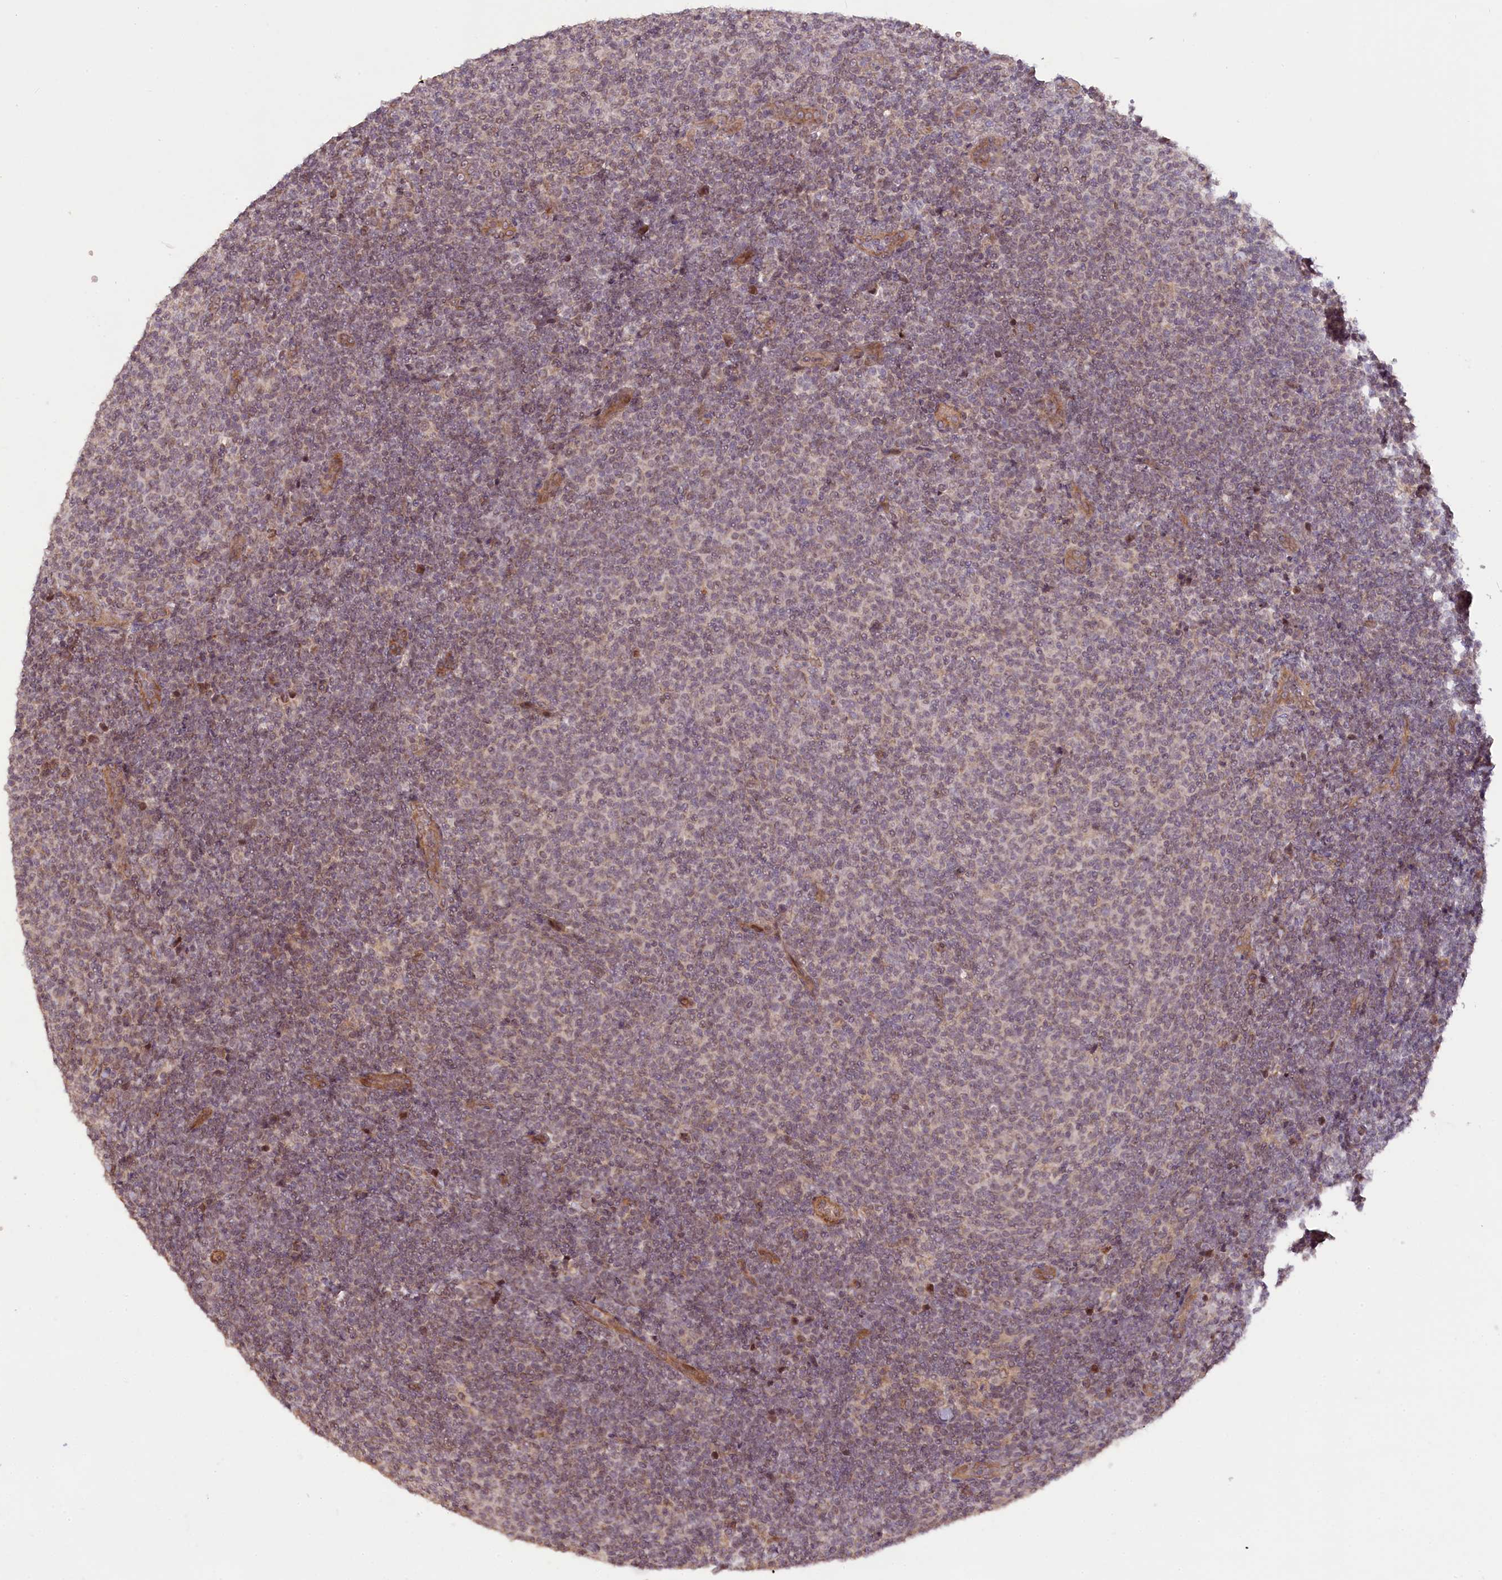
{"staining": {"intensity": "weak", "quantity": "25%-75%", "location": "nuclear"}, "tissue": "lymphoma", "cell_type": "Tumor cells", "image_type": "cancer", "snomed": [{"axis": "morphology", "description": "Malignant lymphoma, non-Hodgkin's type, Low grade"}, {"axis": "topography", "description": "Lymph node"}], "caption": "Tumor cells show weak nuclear expression in about 25%-75% of cells in malignant lymphoma, non-Hodgkin's type (low-grade).", "gene": "ZNF480", "patient": {"sex": "male", "age": 66}}